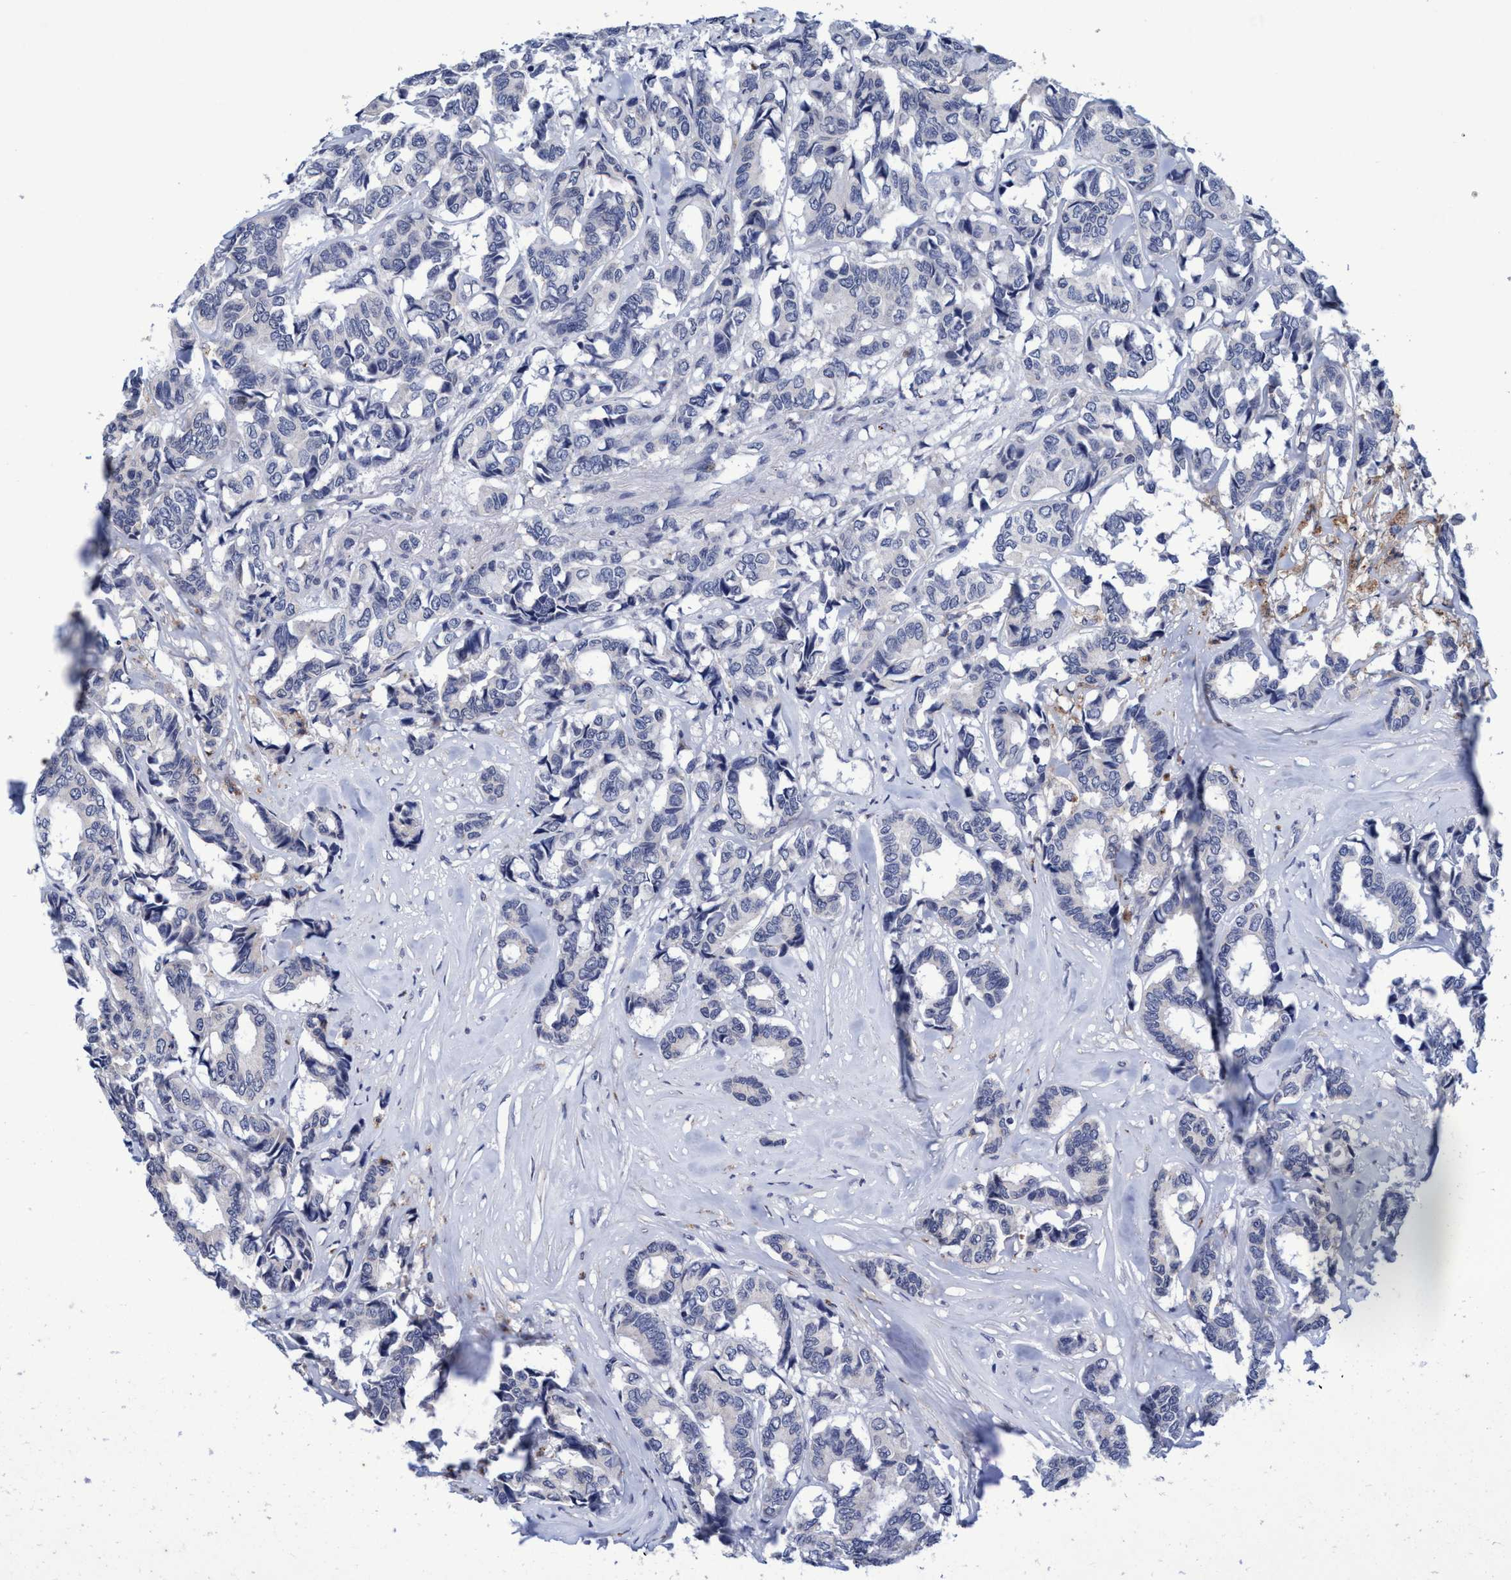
{"staining": {"intensity": "negative", "quantity": "none", "location": "none"}, "tissue": "breast cancer", "cell_type": "Tumor cells", "image_type": "cancer", "snomed": [{"axis": "morphology", "description": "Duct carcinoma"}, {"axis": "topography", "description": "Breast"}], "caption": "Tumor cells are negative for protein expression in human breast cancer (infiltrating ductal carcinoma). (DAB (3,3'-diaminobenzidine) IHC visualized using brightfield microscopy, high magnification).", "gene": "GRB14", "patient": {"sex": "female", "age": 87}}